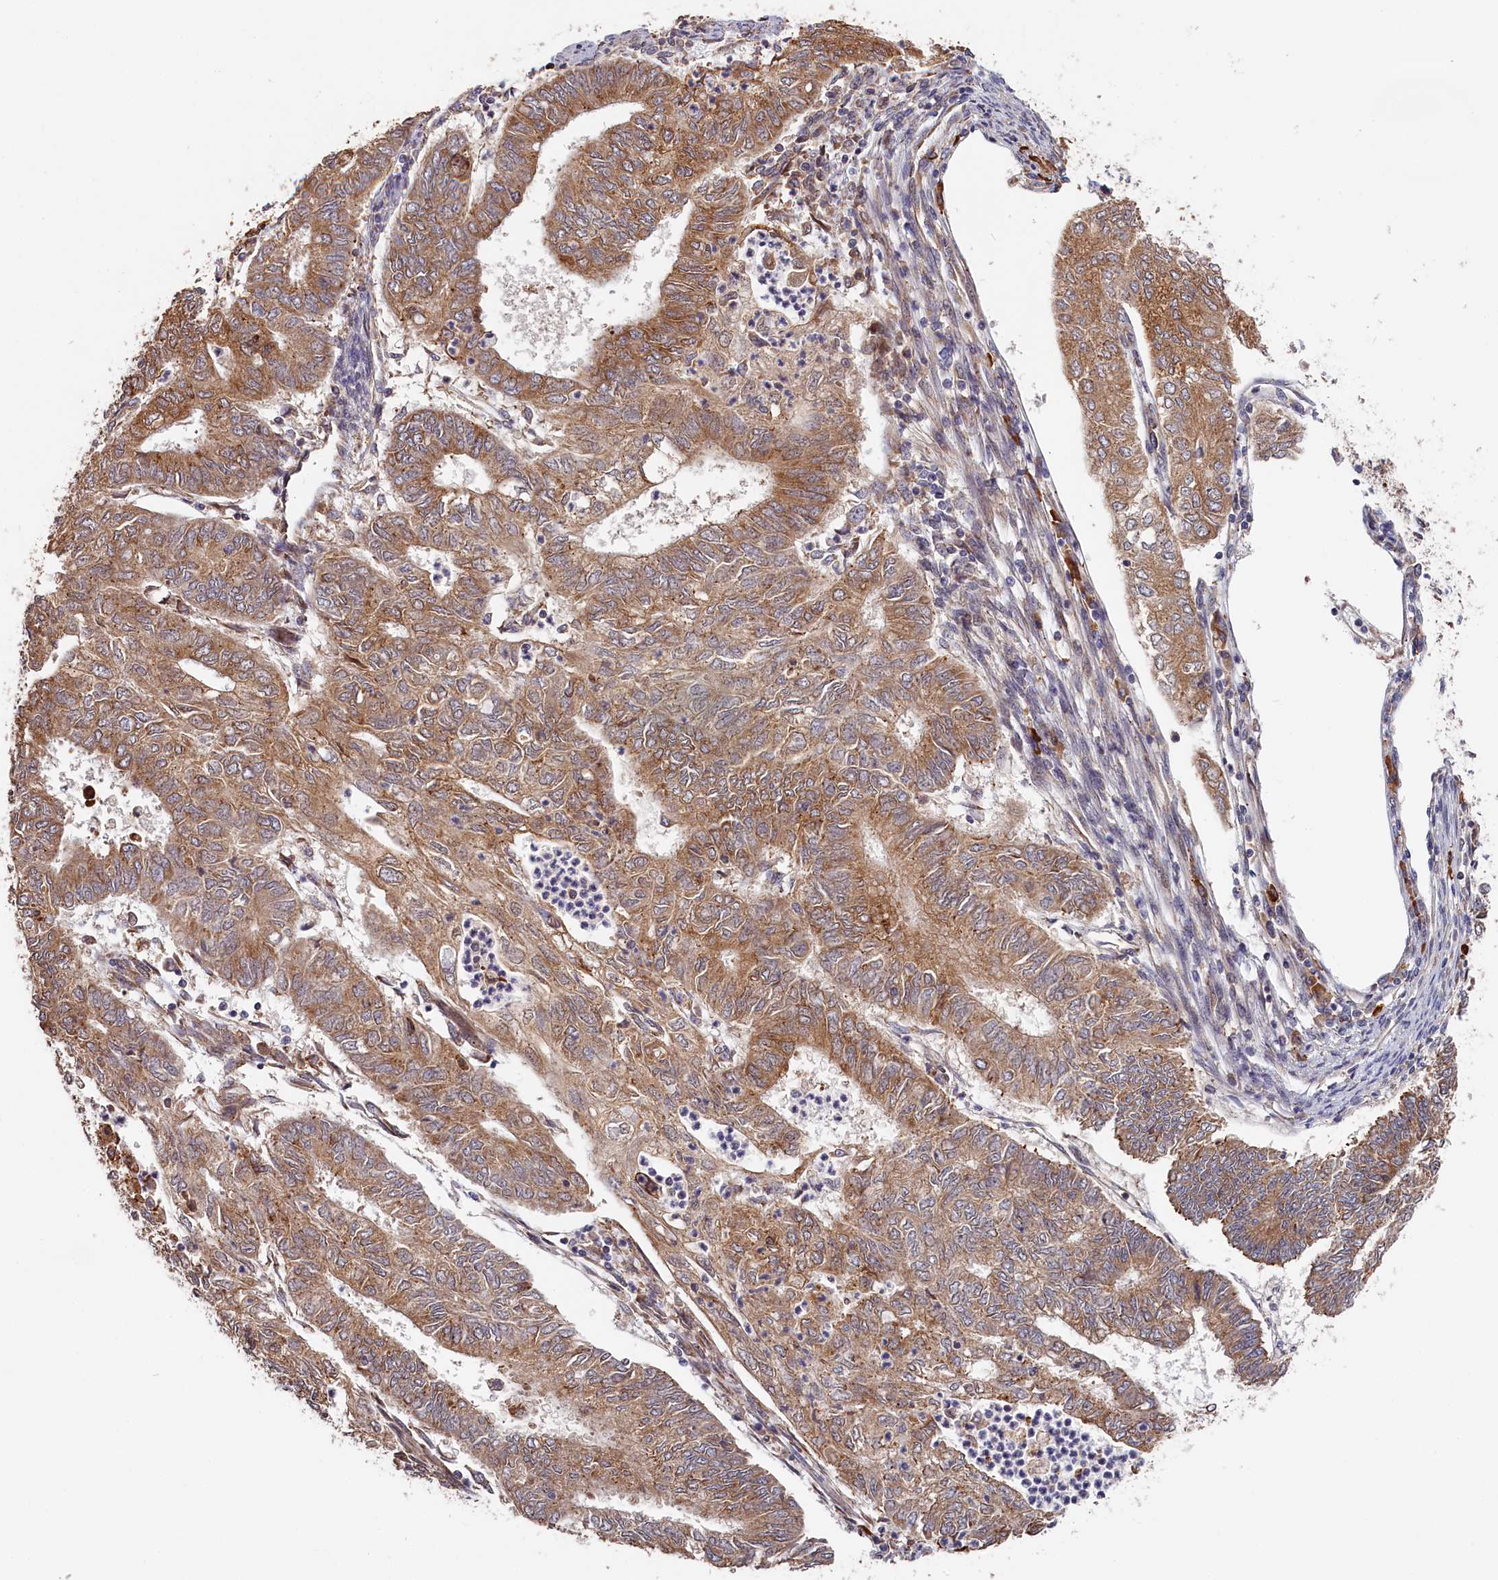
{"staining": {"intensity": "moderate", "quantity": ">75%", "location": "cytoplasmic/membranous"}, "tissue": "endometrial cancer", "cell_type": "Tumor cells", "image_type": "cancer", "snomed": [{"axis": "morphology", "description": "Adenocarcinoma, NOS"}, {"axis": "topography", "description": "Endometrium"}], "caption": "About >75% of tumor cells in human endometrial adenocarcinoma demonstrate moderate cytoplasmic/membranous protein positivity as visualized by brown immunohistochemical staining.", "gene": "CEP44", "patient": {"sex": "female", "age": 68}}